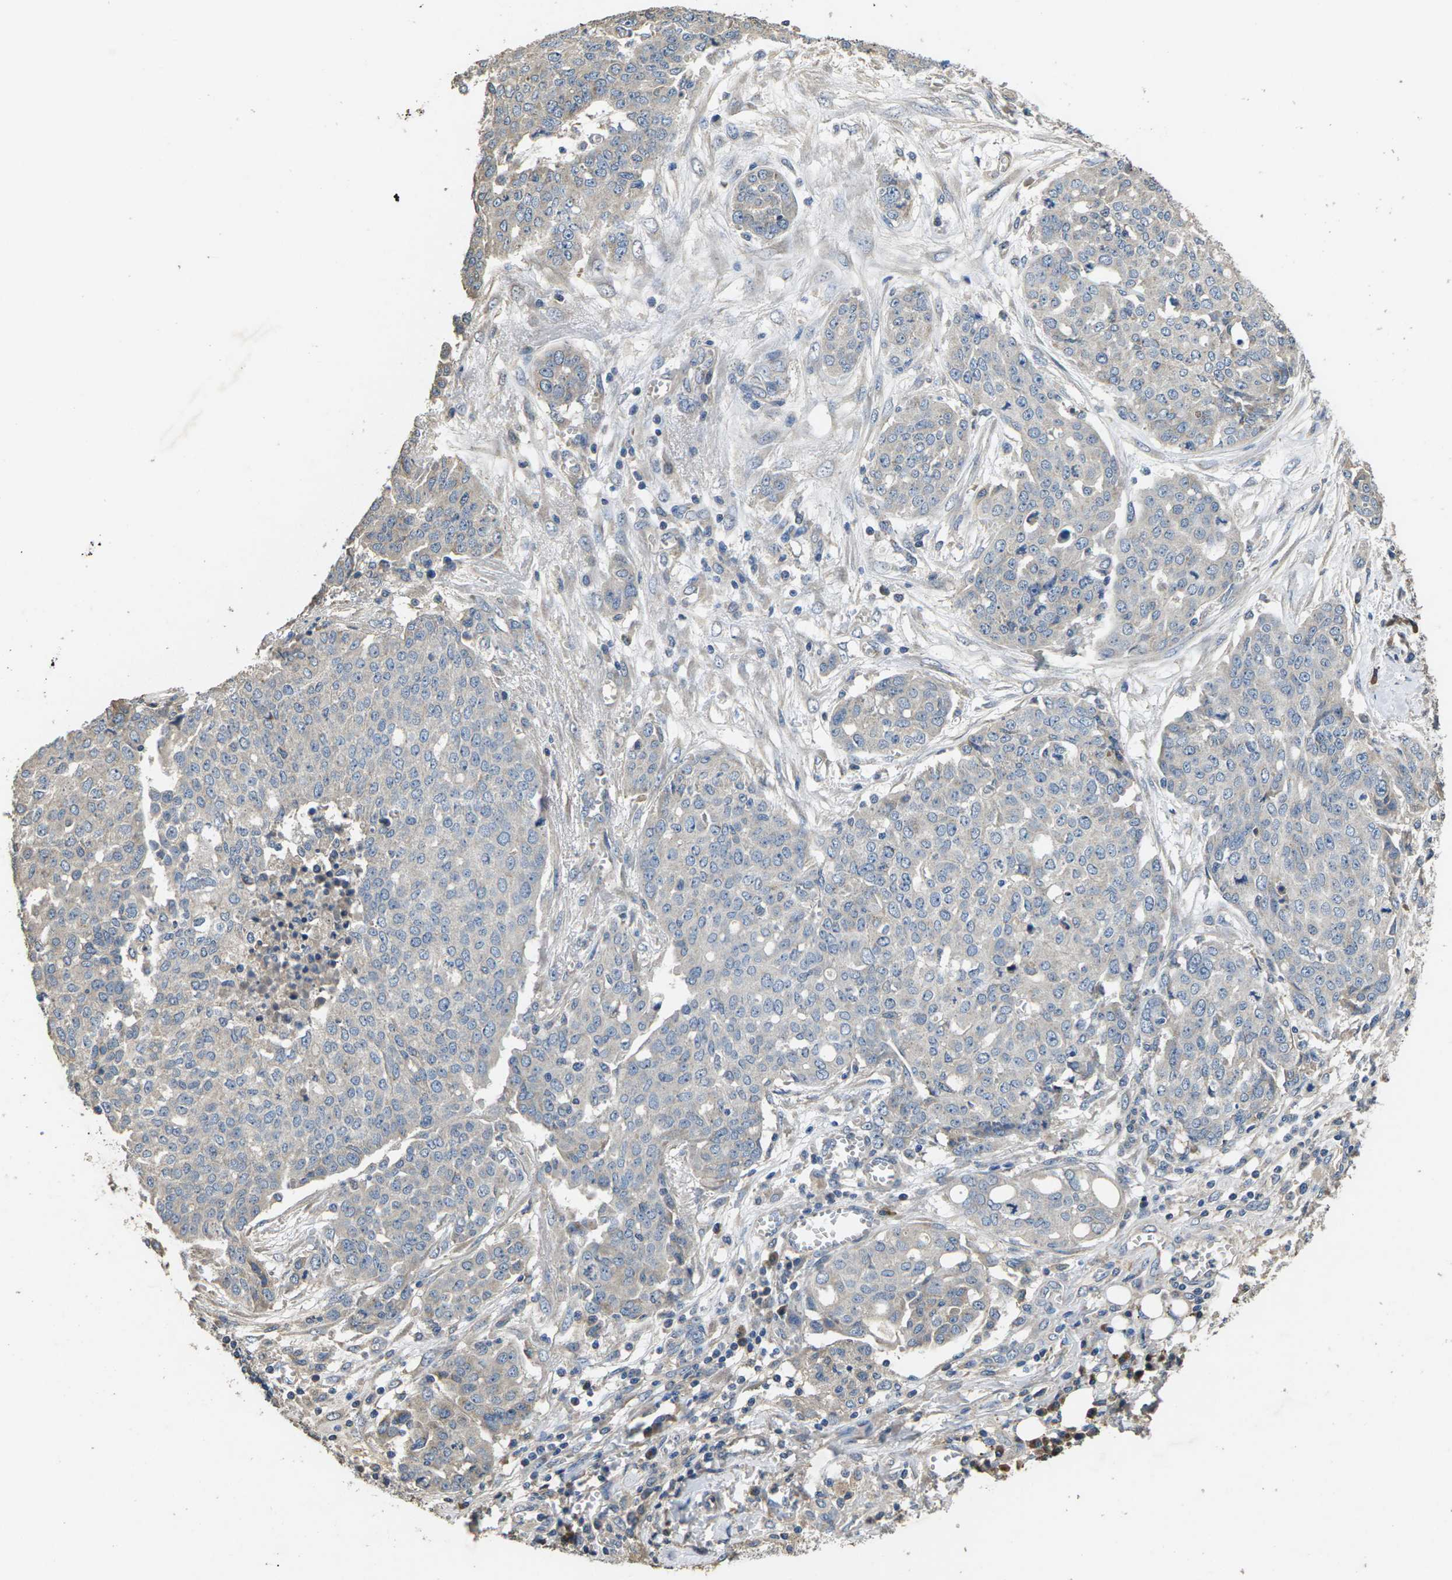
{"staining": {"intensity": "negative", "quantity": "none", "location": "none"}, "tissue": "ovarian cancer", "cell_type": "Tumor cells", "image_type": "cancer", "snomed": [{"axis": "morphology", "description": "Cystadenocarcinoma, serous, NOS"}, {"axis": "topography", "description": "Soft tissue"}, {"axis": "topography", "description": "Ovary"}], "caption": "Image shows no significant protein expression in tumor cells of serous cystadenocarcinoma (ovarian).", "gene": "B4GAT1", "patient": {"sex": "female", "age": 57}}